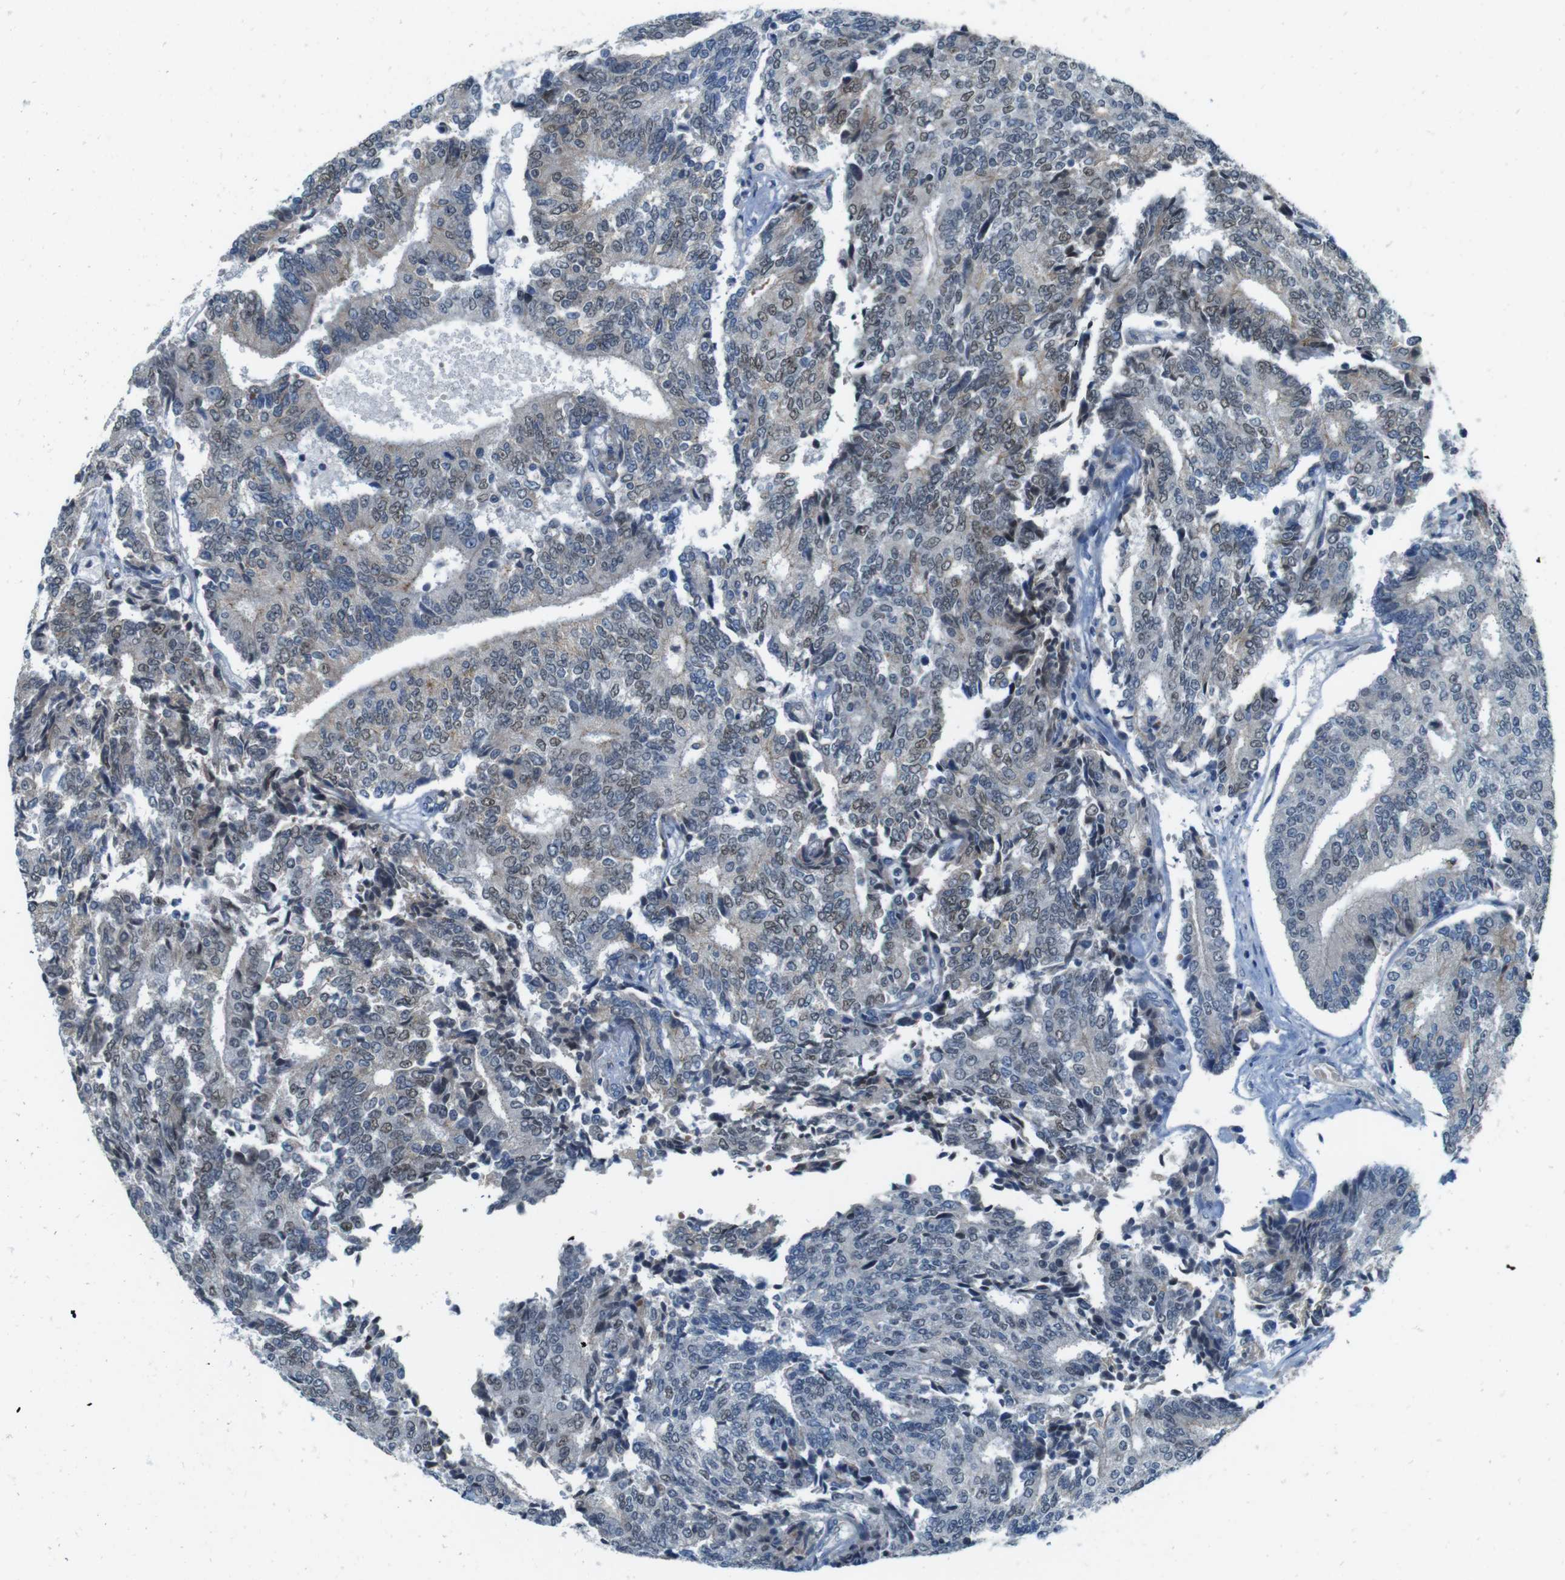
{"staining": {"intensity": "negative", "quantity": "none", "location": "none"}, "tissue": "prostate cancer", "cell_type": "Tumor cells", "image_type": "cancer", "snomed": [{"axis": "morphology", "description": "Normal tissue, NOS"}, {"axis": "morphology", "description": "Adenocarcinoma, High grade"}, {"axis": "topography", "description": "Prostate"}, {"axis": "topography", "description": "Seminal veicle"}], "caption": "Tumor cells are negative for protein expression in human prostate cancer. The staining was performed using DAB to visualize the protein expression in brown, while the nuclei were stained in blue with hematoxylin (Magnification: 20x).", "gene": "SKI", "patient": {"sex": "male", "age": 55}}